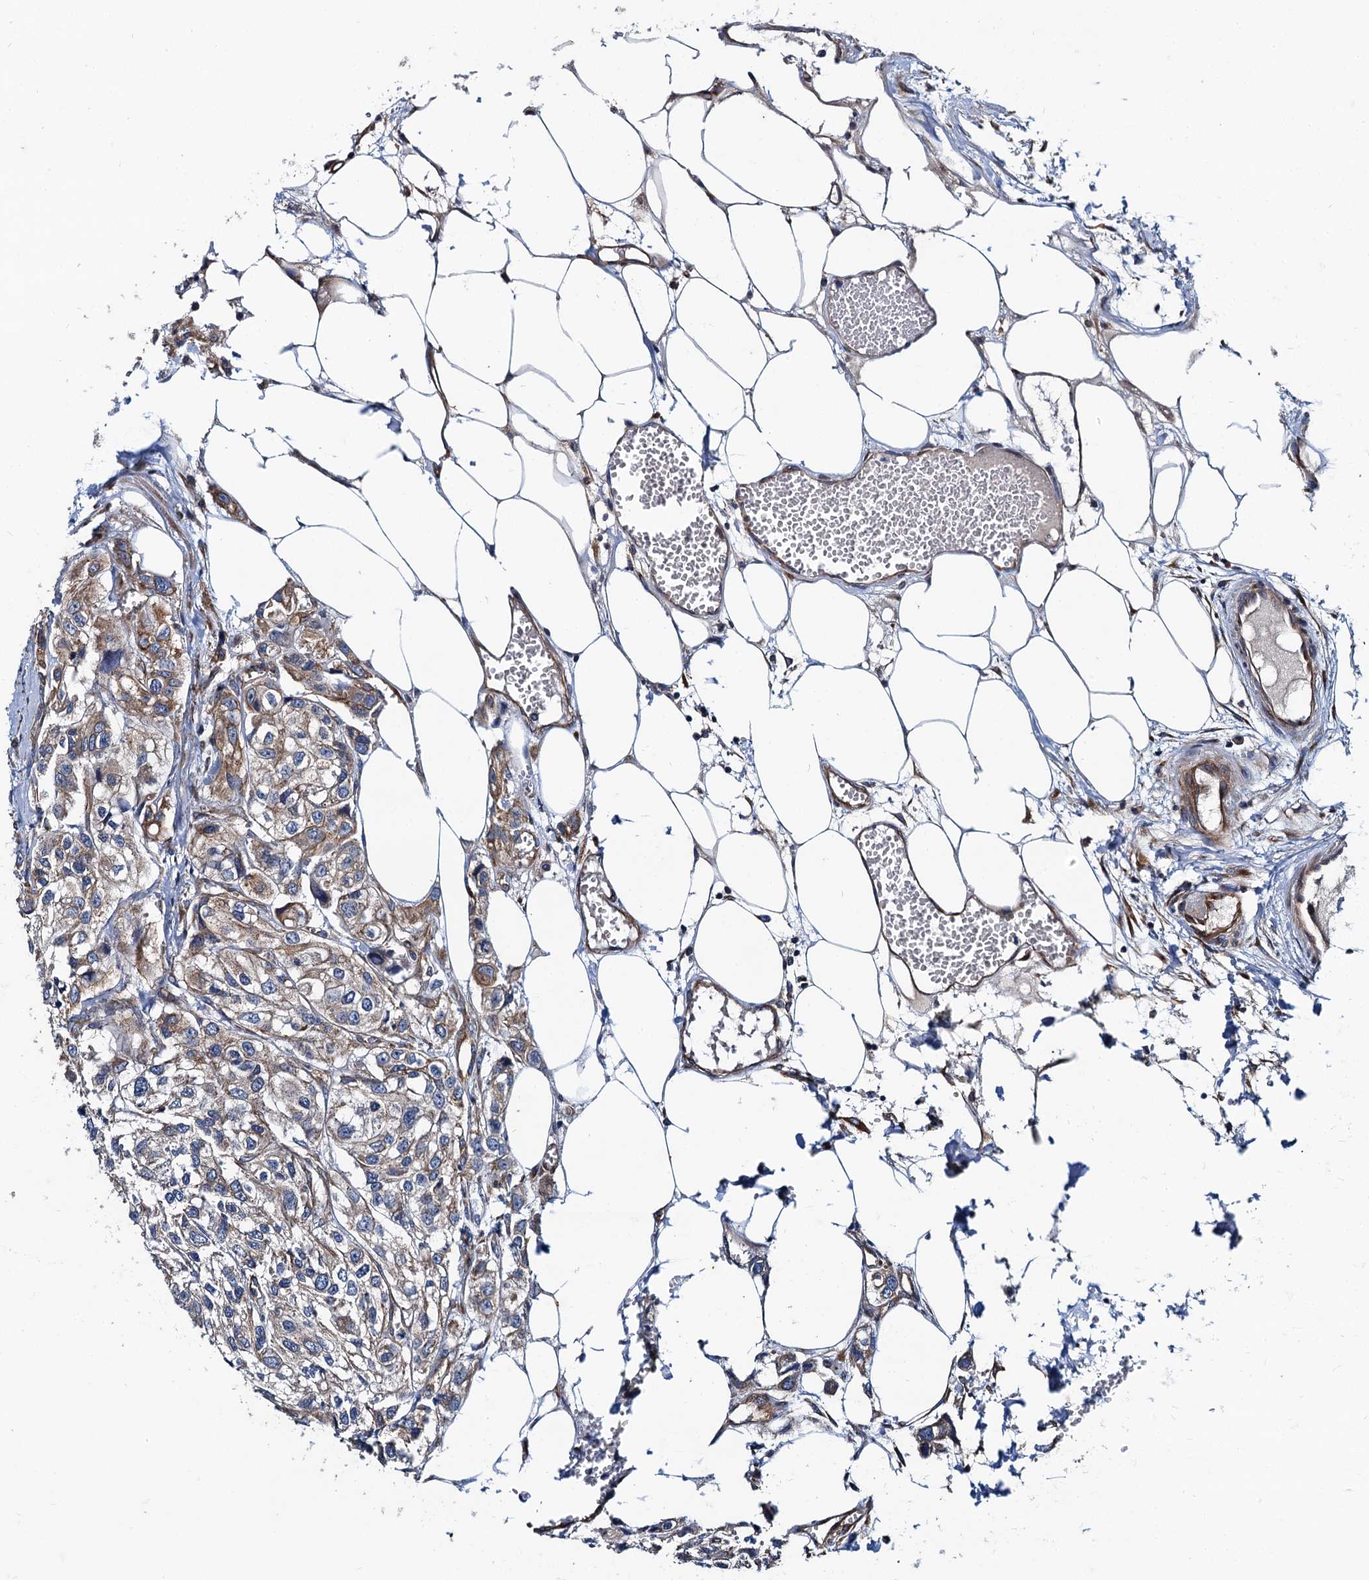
{"staining": {"intensity": "weak", "quantity": ">75%", "location": "cytoplasmic/membranous"}, "tissue": "urothelial cancer", "cell_type": "Tumor cells", "image_type": "cancer", "snomed": [{"axis": "morphology", "description": "Urothelial carcinoma, High grade"}, {"axis": "topography", "description": "Urinary bladder"}], "caption": "Urothelial cancer stained with a brown dye reveals weak cytoplasmic/membranous positive expression in about >75% of tumor cells.", "gene": "NGRN", "patient": {"sex": "male", "age": 67}}